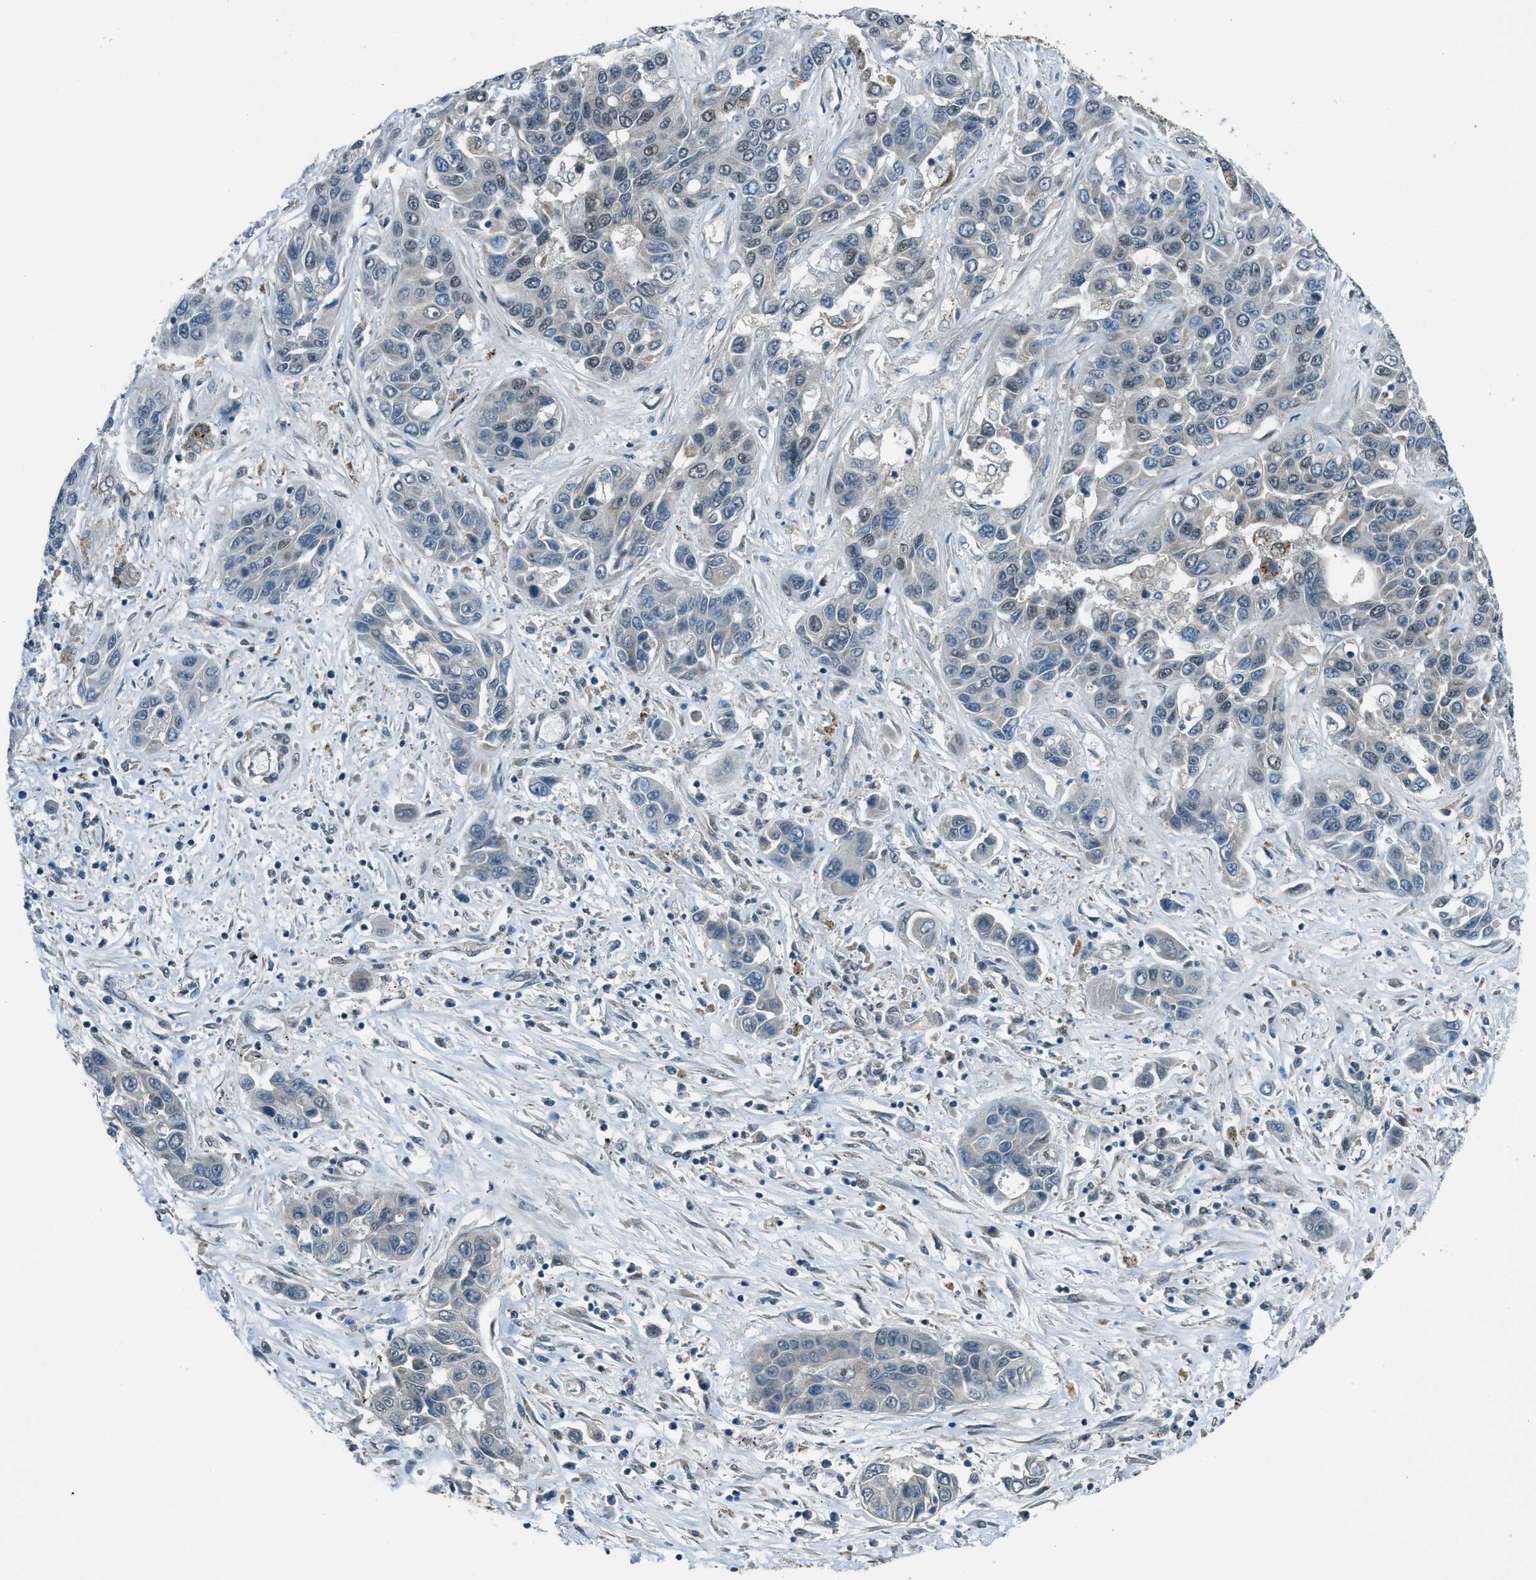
{"staining": {"intensity": "weak", "quantity": "<25%", "location": "nuclear"}, "tissue": "liver cancer", "cell_type": "Tumor cells", "image_type": "cancer", "snomed": [{"axis": "morphology", "description": "Cholangiocarcinoma"}, {"axis": "topography", "description": "Liver"}], "caption": "Immunohistochemistry (IHC) photomicrograph of human cholangiocarcinoma (liver) stained for a protein (brown), which demonstrates no staining in tumor cells.", "gene": "NPEPL1", "patient": {"sex": "female", "age": 52}}